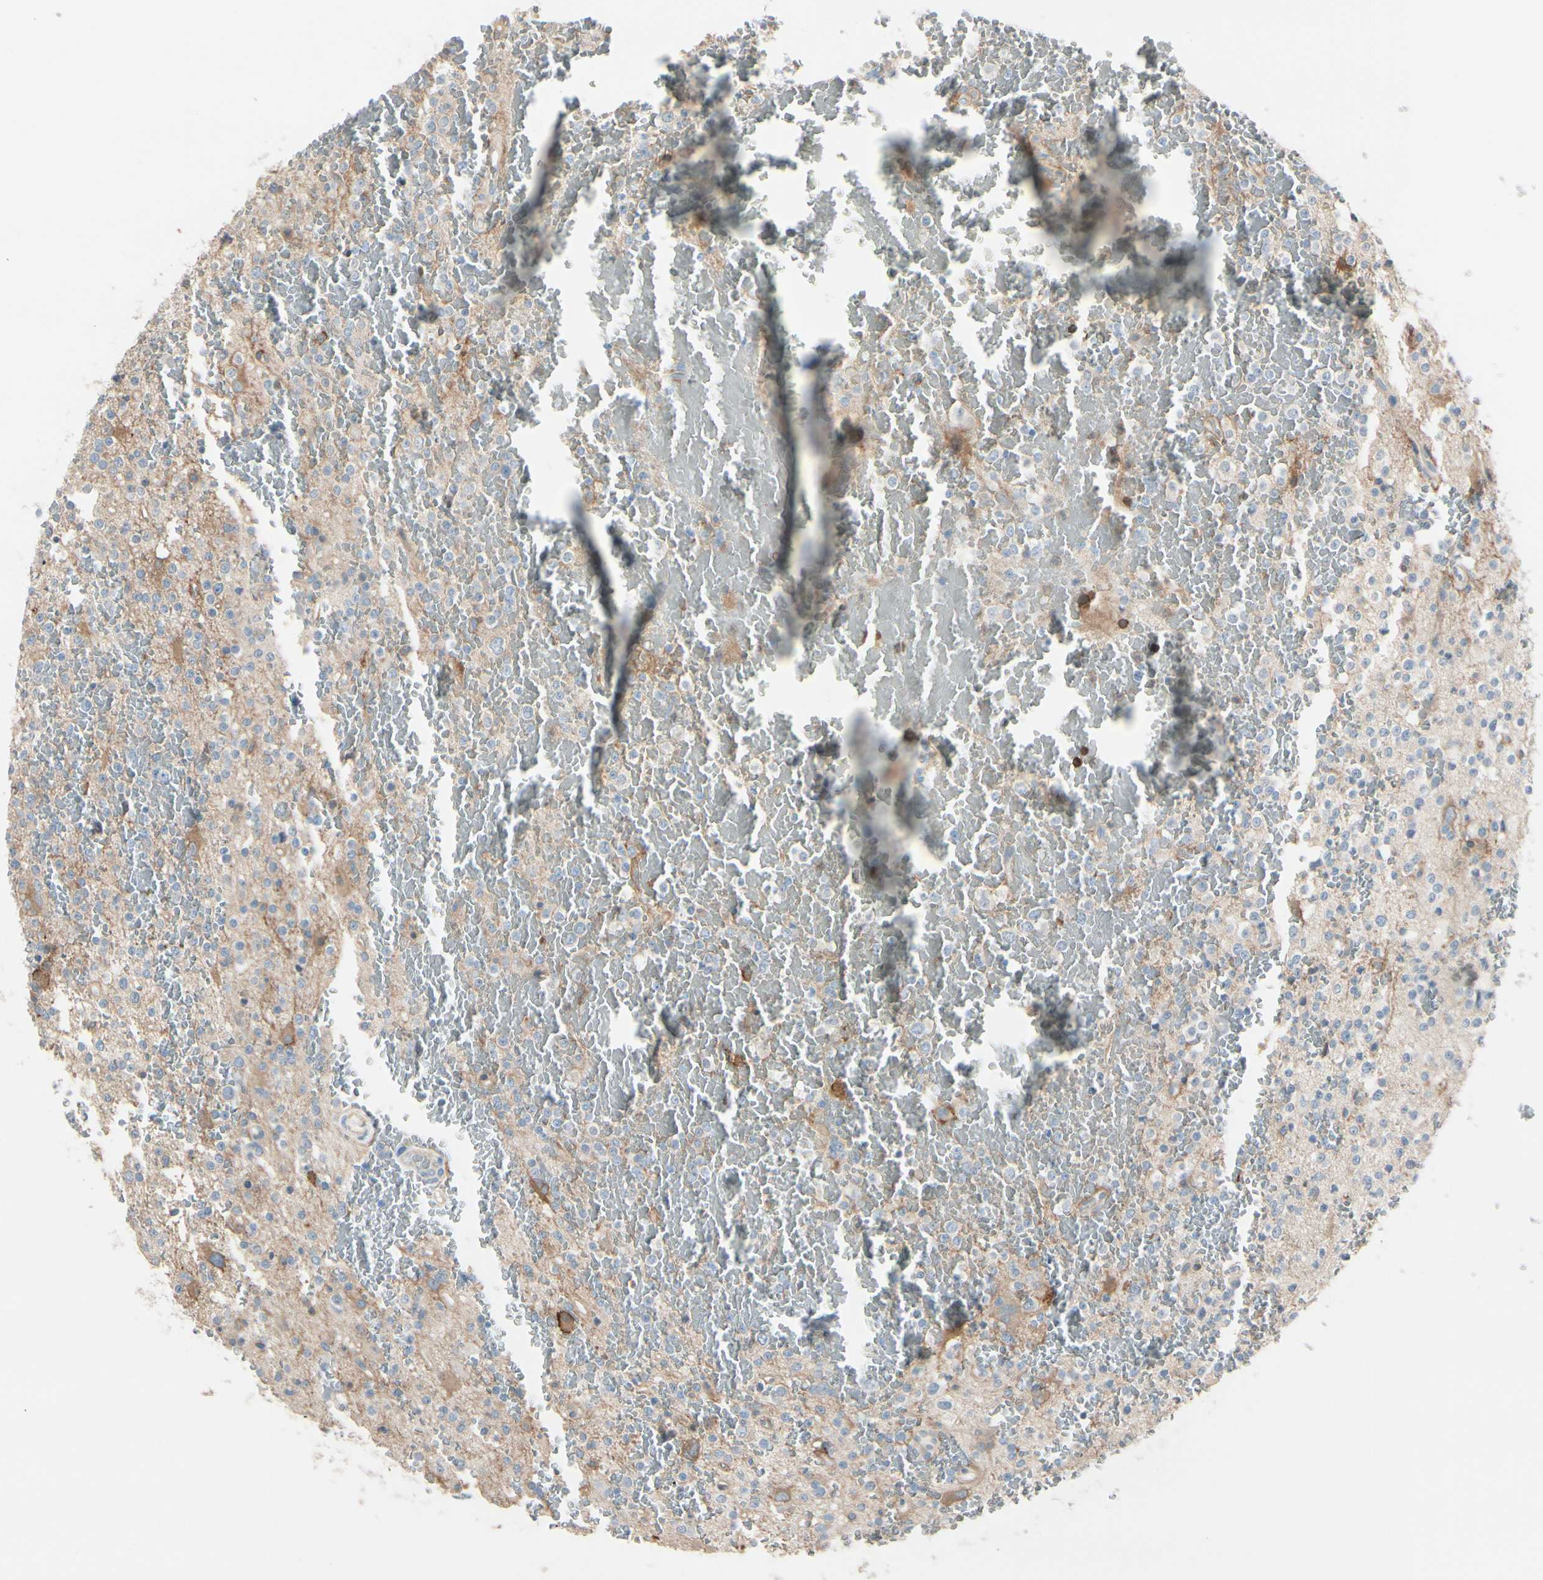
{"staining": {"intensity": "negative", "quantity": "none", "location": "none"}, "tissue": "glioma", "cell_type": "Tumor cells", "image_type": "cancer", "snomed": [{"axis": "morphology", "description": "Glioma, malignant, High grade"}, {"axis": "topography", "description": "Brain"}], "caption": "DAB immunohistochemical staining of human glioma reveals no significant positivity in tumor cells.", "gene": "SLC9A3R1", "patient": {"sex": "male", "age": 47}}